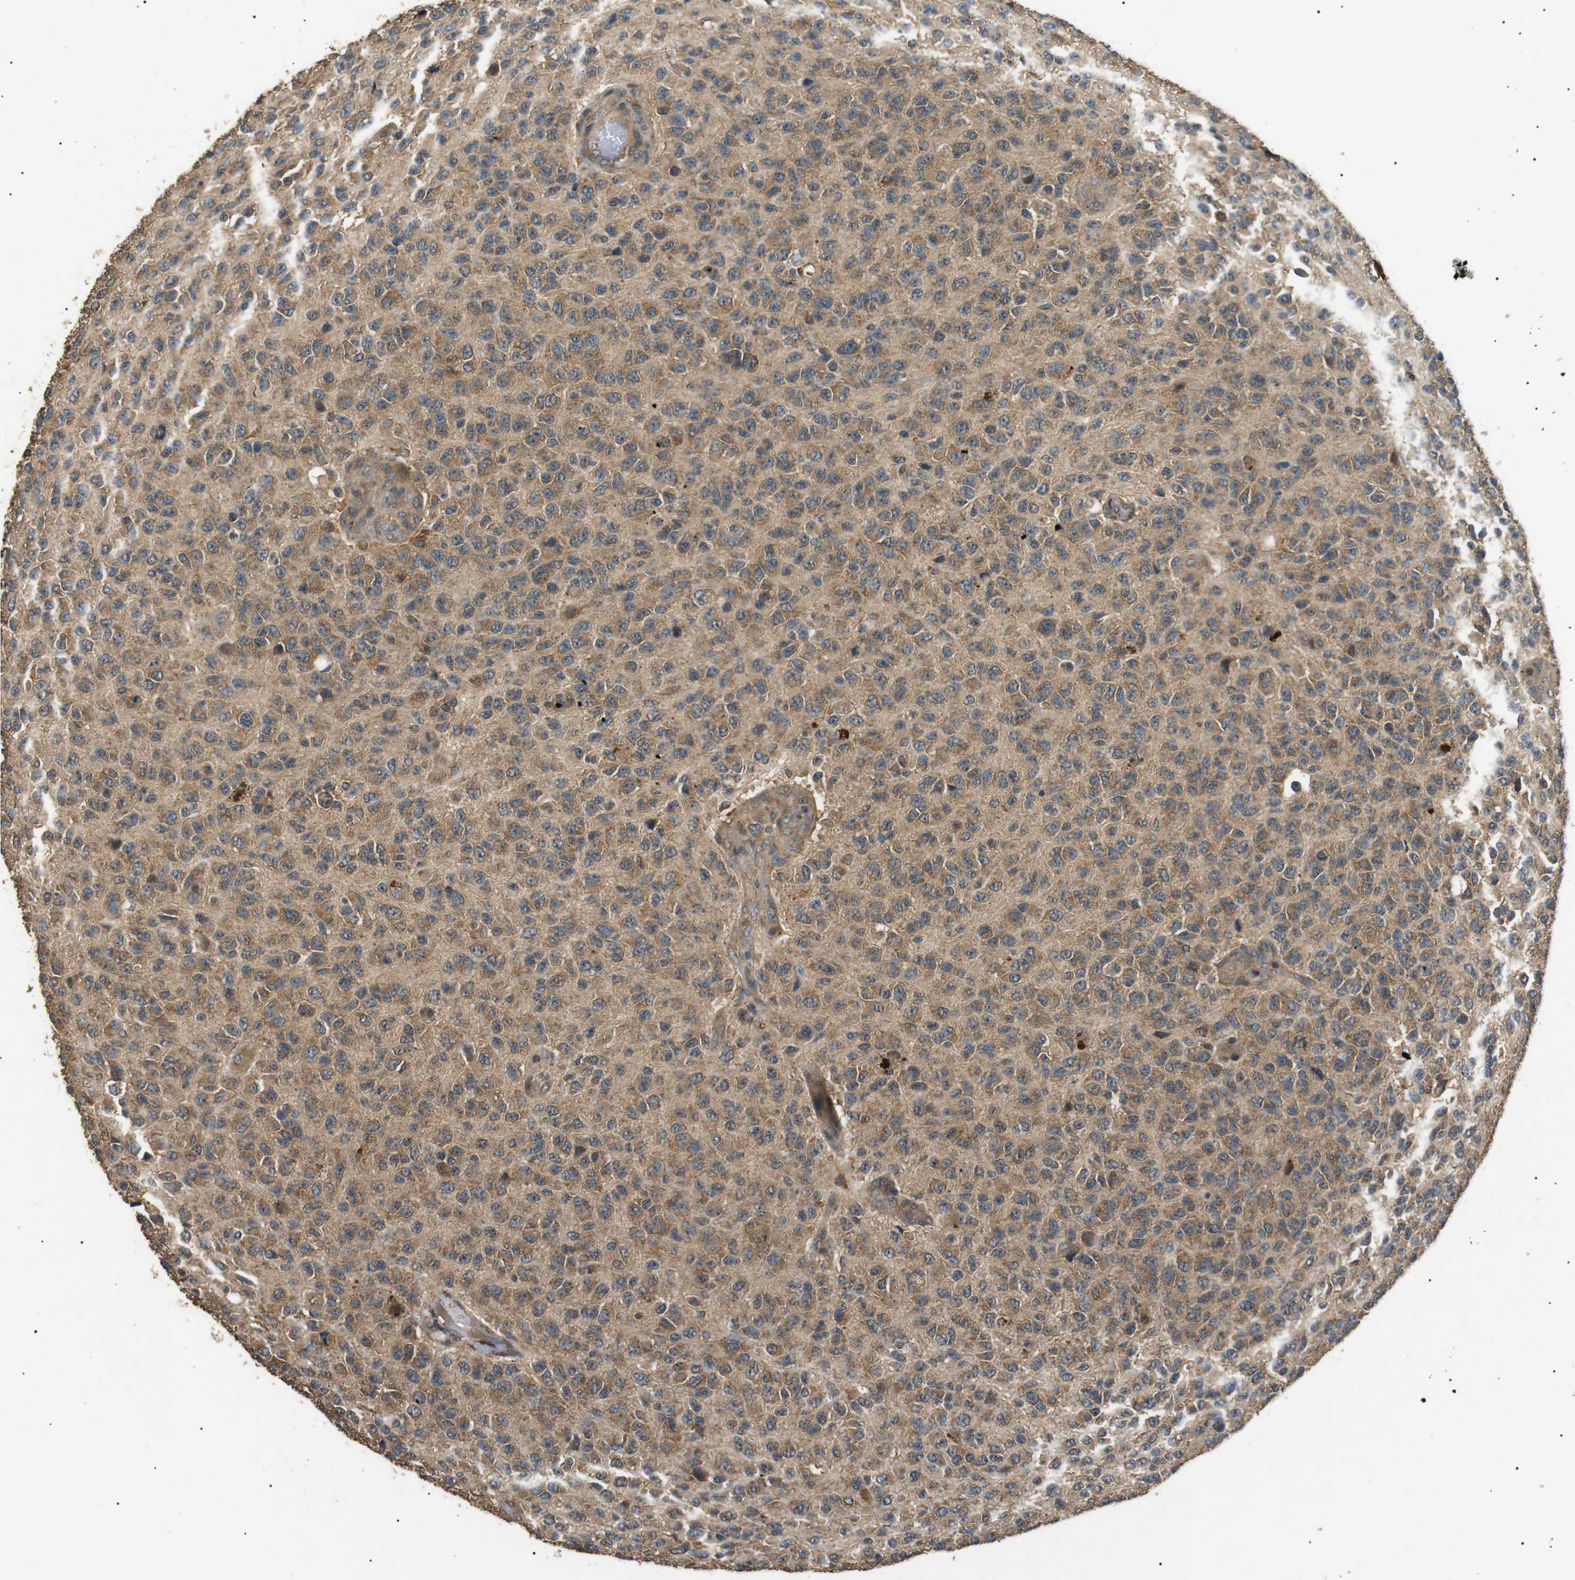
{"staining": {"intensity": "moderate", "quantity": ">75%", "location": "cytoplasmic/membranous"}, "tissue": "glioma", "cell_type": "Tumor cells", "image_type": "cancer", "snomed": [{"axis": "morphology", "description": "Glioma, malignant, High grade"}, {"axis": "topography", "description": "pancreas cauda"}], "caption": "The histopathology image displays staining of high-grade glioma (malignant), revealing moderate cytoplasmic/membranous protein expression (brown color) within tumor cells.", "gene": "TBC1D15", "patient": {"sex": "male", "age": 60}}